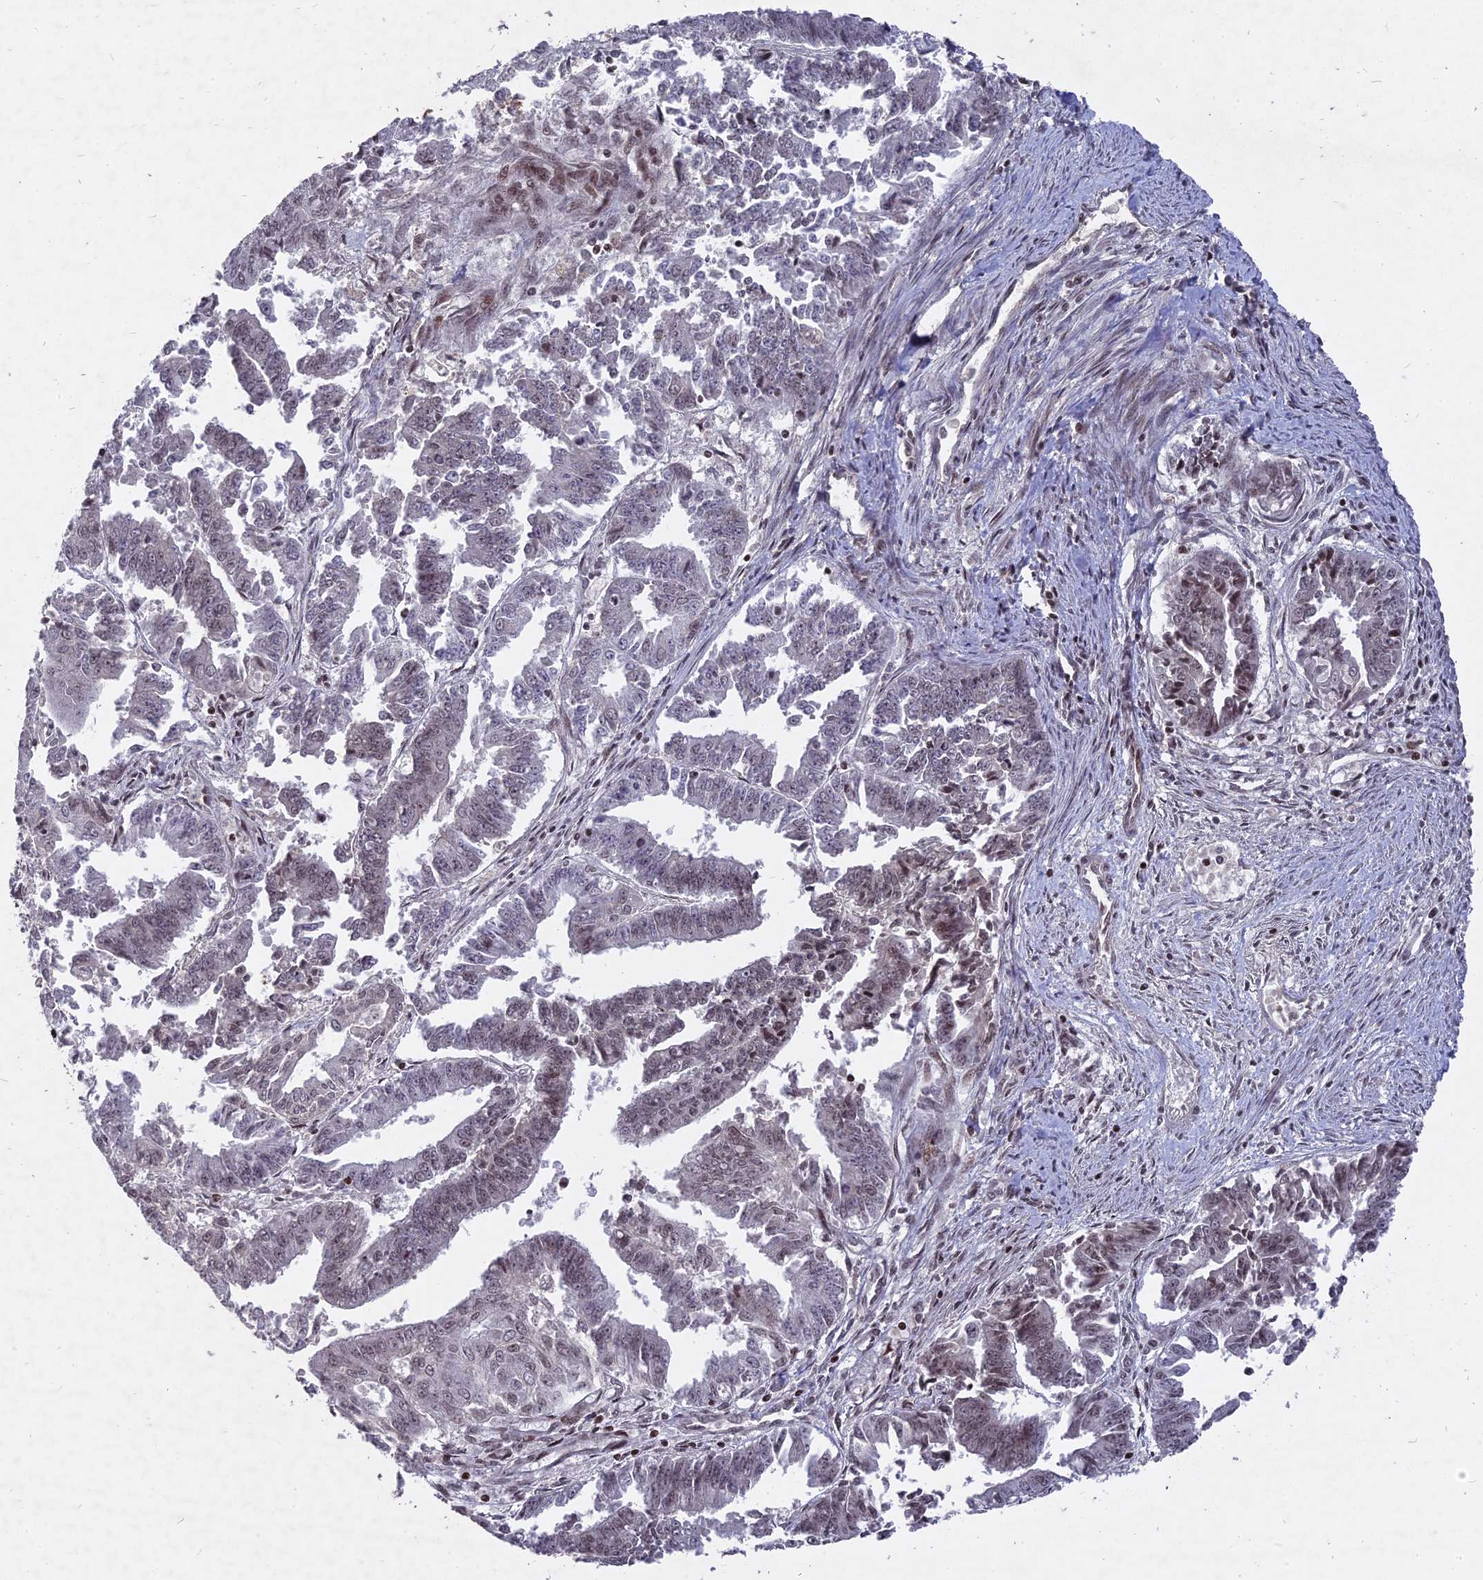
{"staining": {"intensity": "weak", "quantity": "<25%", "location": "nuclear"}, "tissue": "endometrial cancer", "cell_type": "Tumor cells", "image_type": "cancer", "snomed": [{"axis": "morphology", "description": "Adenocarcinoma, NOS"}, {"axis": "topography", "description": "Endometrium"}], "caption": "This is an immunohistochemistry (IHC) photomicrograph of human adenocarcinoma (endometrial). There is no positivity in tumor cells.", "gene": "NR1H3", "patient": {"sex": "female", "age": 73}}